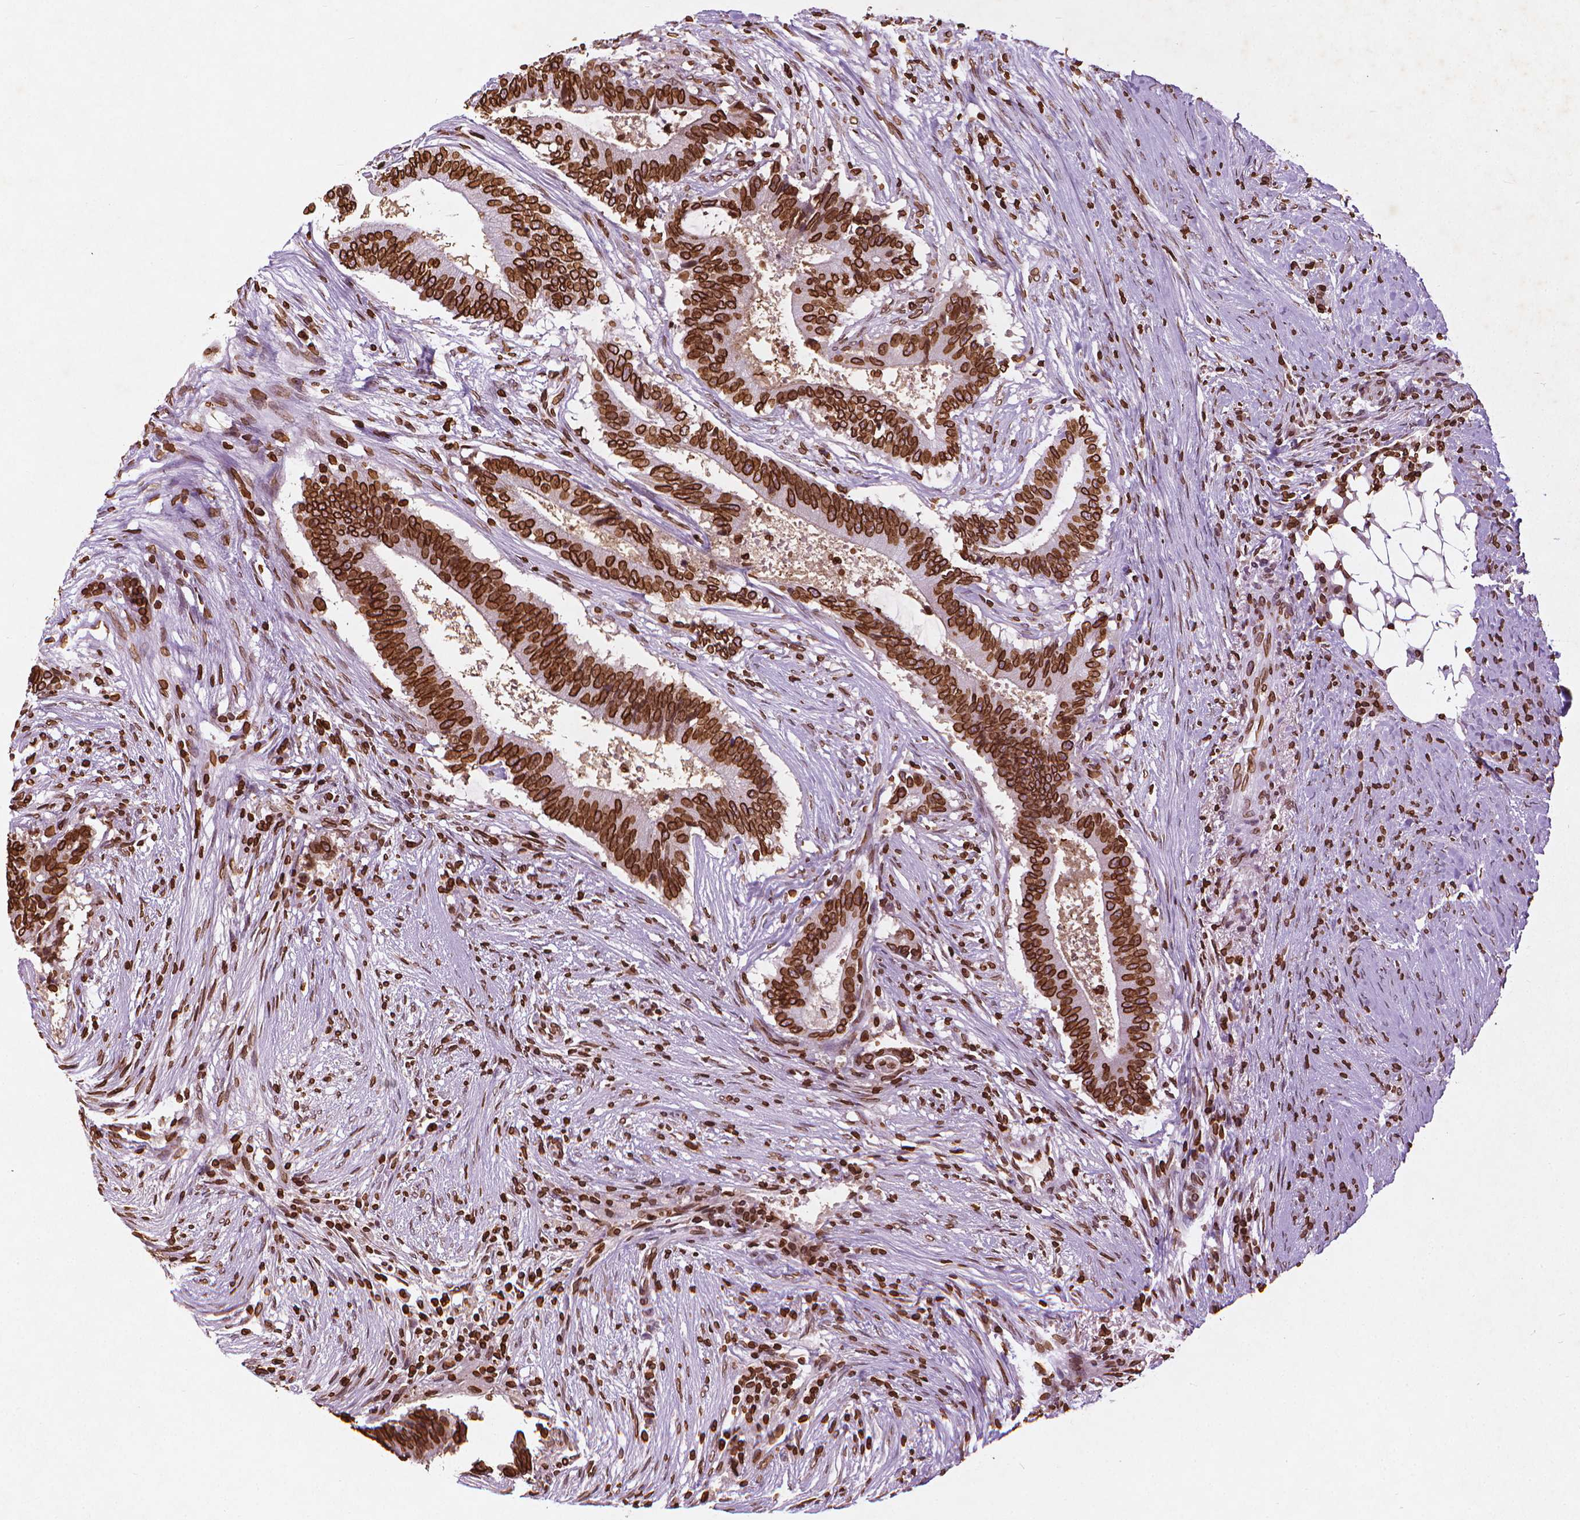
{"staining": {"intensity": "strong", "quantity": ">75%", "location": "cytoplasmic/membranous,nuclear"}, "tissue": "colorectal cancer", "cell_type": "Tumor cells", "image_type": "cancer", "snomed": [{"axis": "morphology", "description": "Adenocarcinoma, NOS"}, {"axis": "topography", "description": "Colon"}], "caption": "Colorectal cancer stained for a protein (brown) displays strong cytoplasmic/membranous and nuclear positive staining in about >75% of tumor cells.", "gene": "LMNB1", "patient": {"sex": "female", "age": 43}}